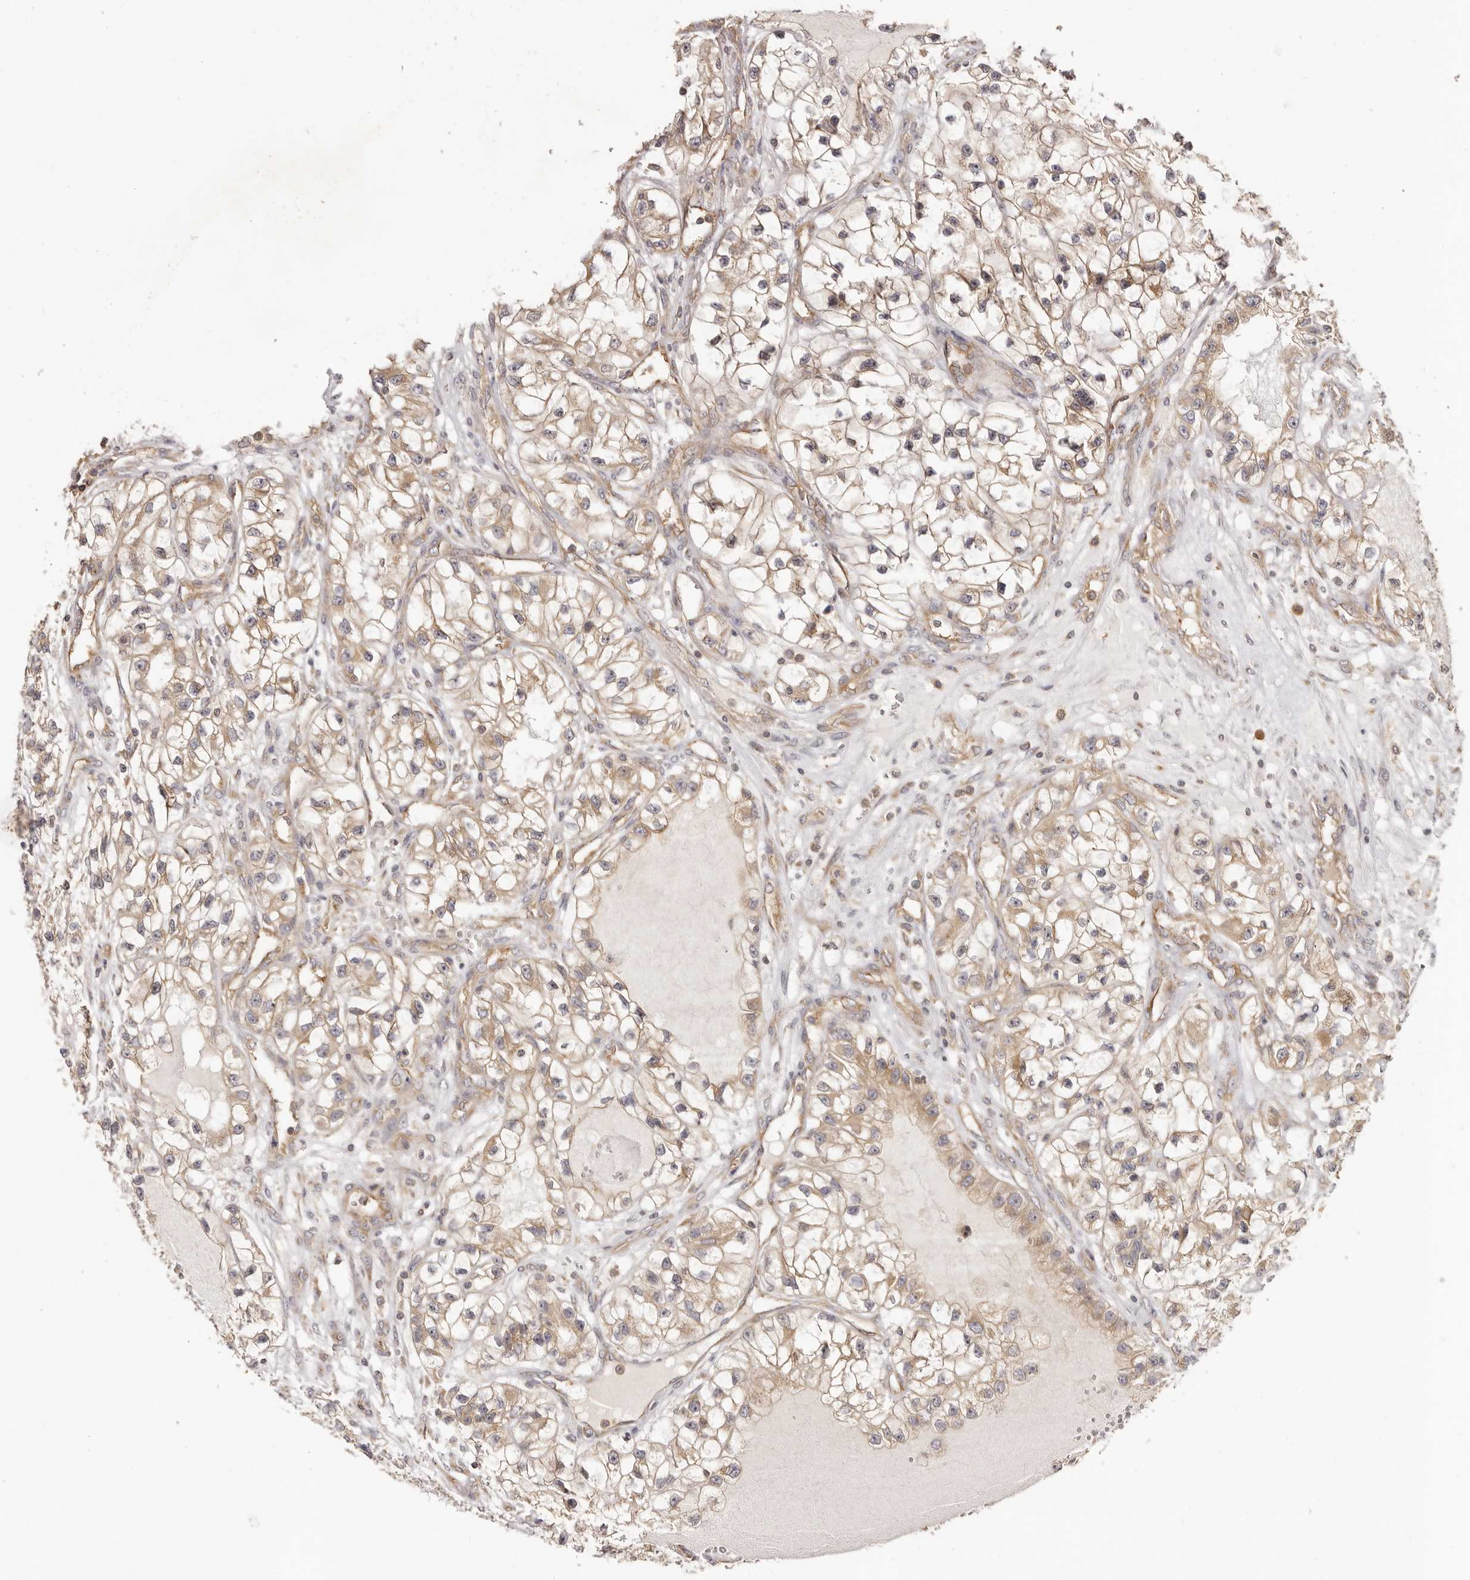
{"staining": {"intensity": "weak", "quantity": ">75%", "location": "cytoplasmic/membranous"}, "tissue": "renal cancer", "cell_type": "Tumor cells", "image_type": "cancer", "snomed": [{"axis": "morphology", "description": "Adenocarcinoma, NOS"}, {"axis": "topography", "description": "Kidney"}], "caption": "Renal adenocarcinoma stained for a protein demonstrates weak cytoplasmic/membranous positivity in tumor cells. (Brightfield microscopy of DAB IHC at high magnification).", "gene": "EEF1E1", "patient": {"sex": "female", "age": 57}}